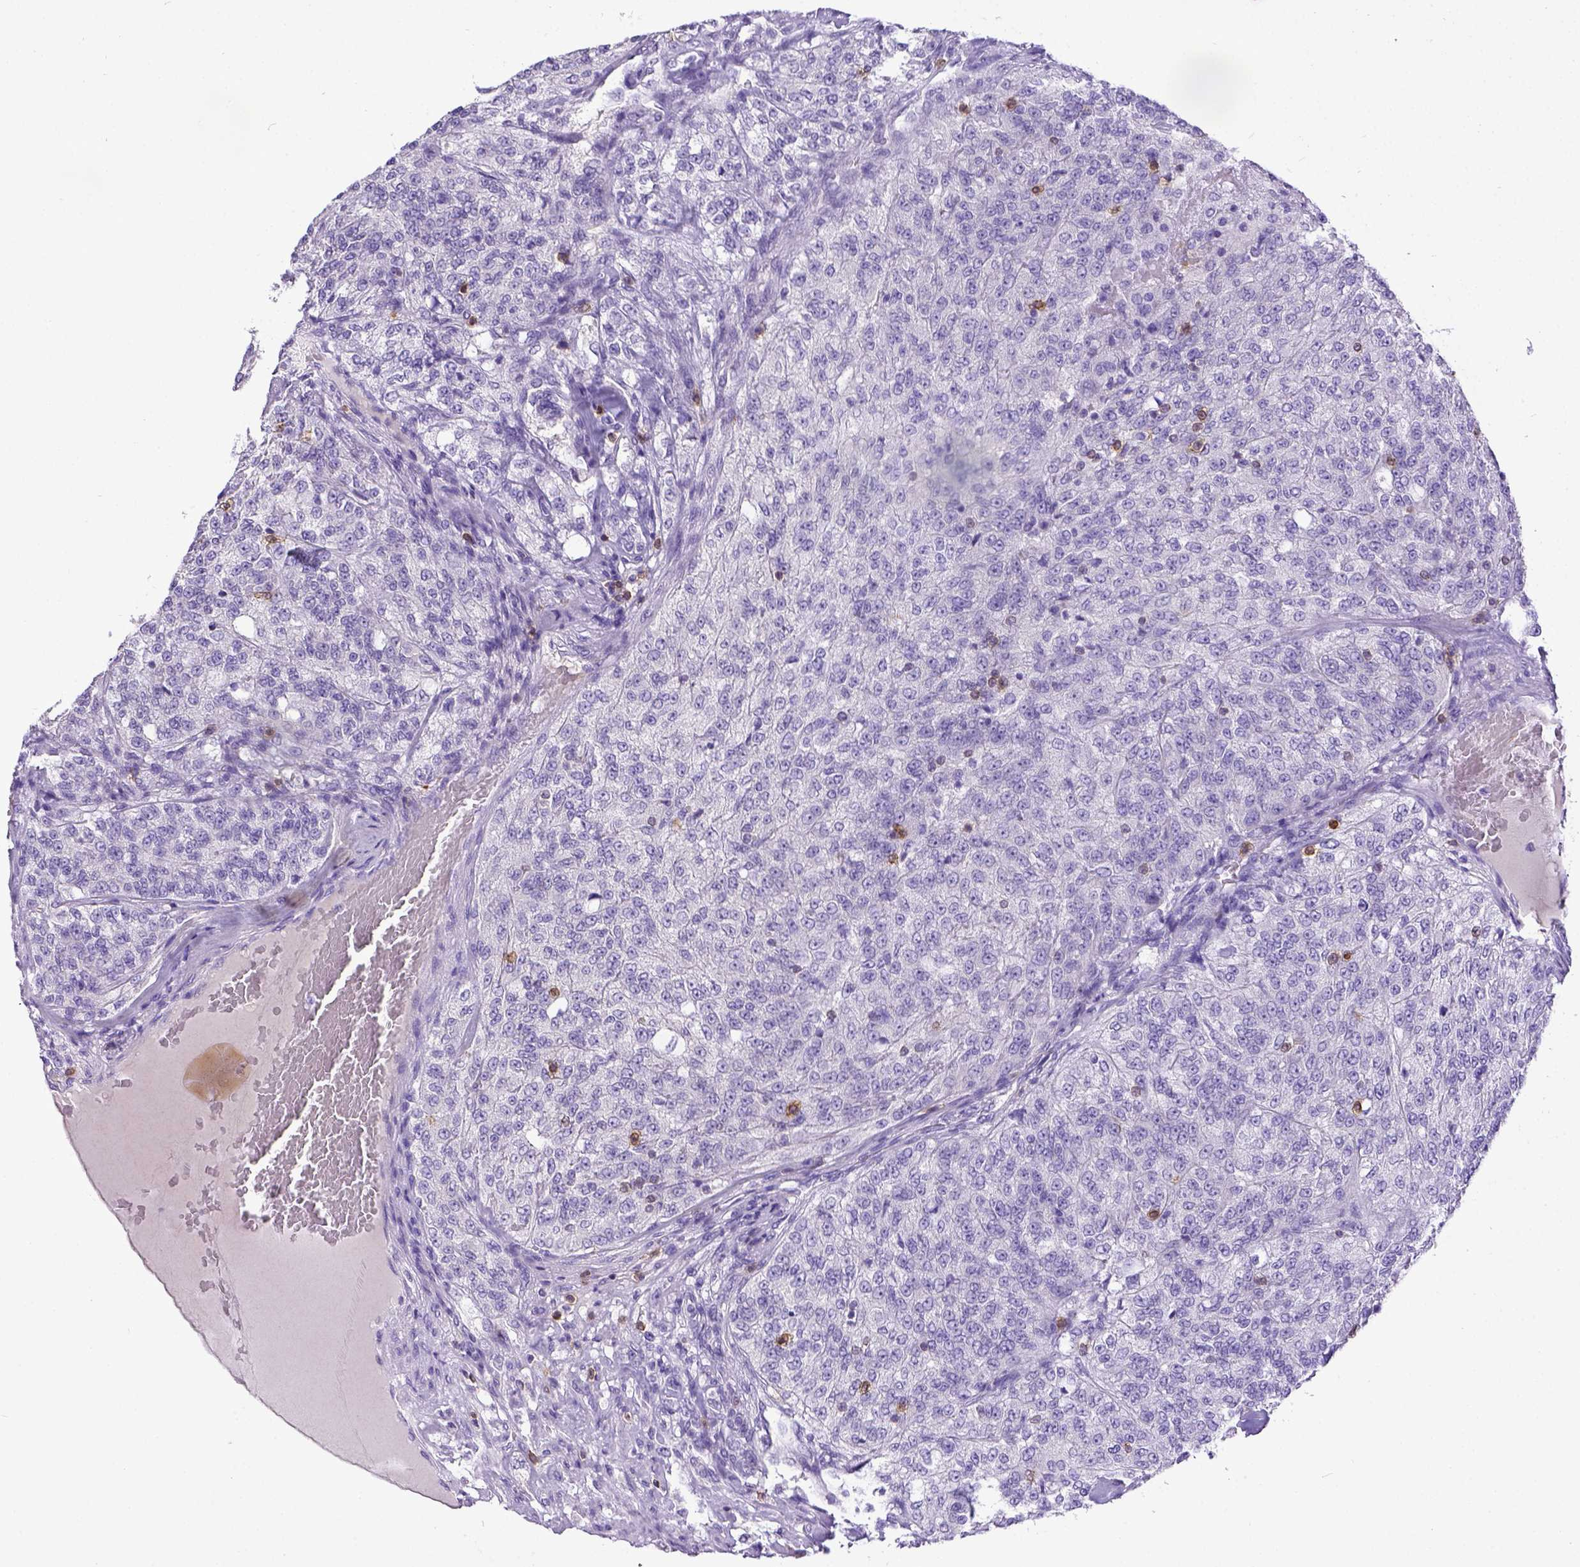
{"staining": {"intensity": "negative", "quantity": "none", "location": "none"}, "tissue": "renal cancer", "cell_type": "Tumor cells", "image_type": "cancer", "snomed": [{"axis": "morphology", "description": "Adenocarcinoma, NOS"}, {"axis": "topography", "description": "Kidney"}], "caption": "The immunohistochemistry (IHC) photomicrograph has no significant positivity in tumor cells of adenocarcinoma (renal) tissue.", "gene": "CD3E", "patient": {"sex": "female", "age": 63}}